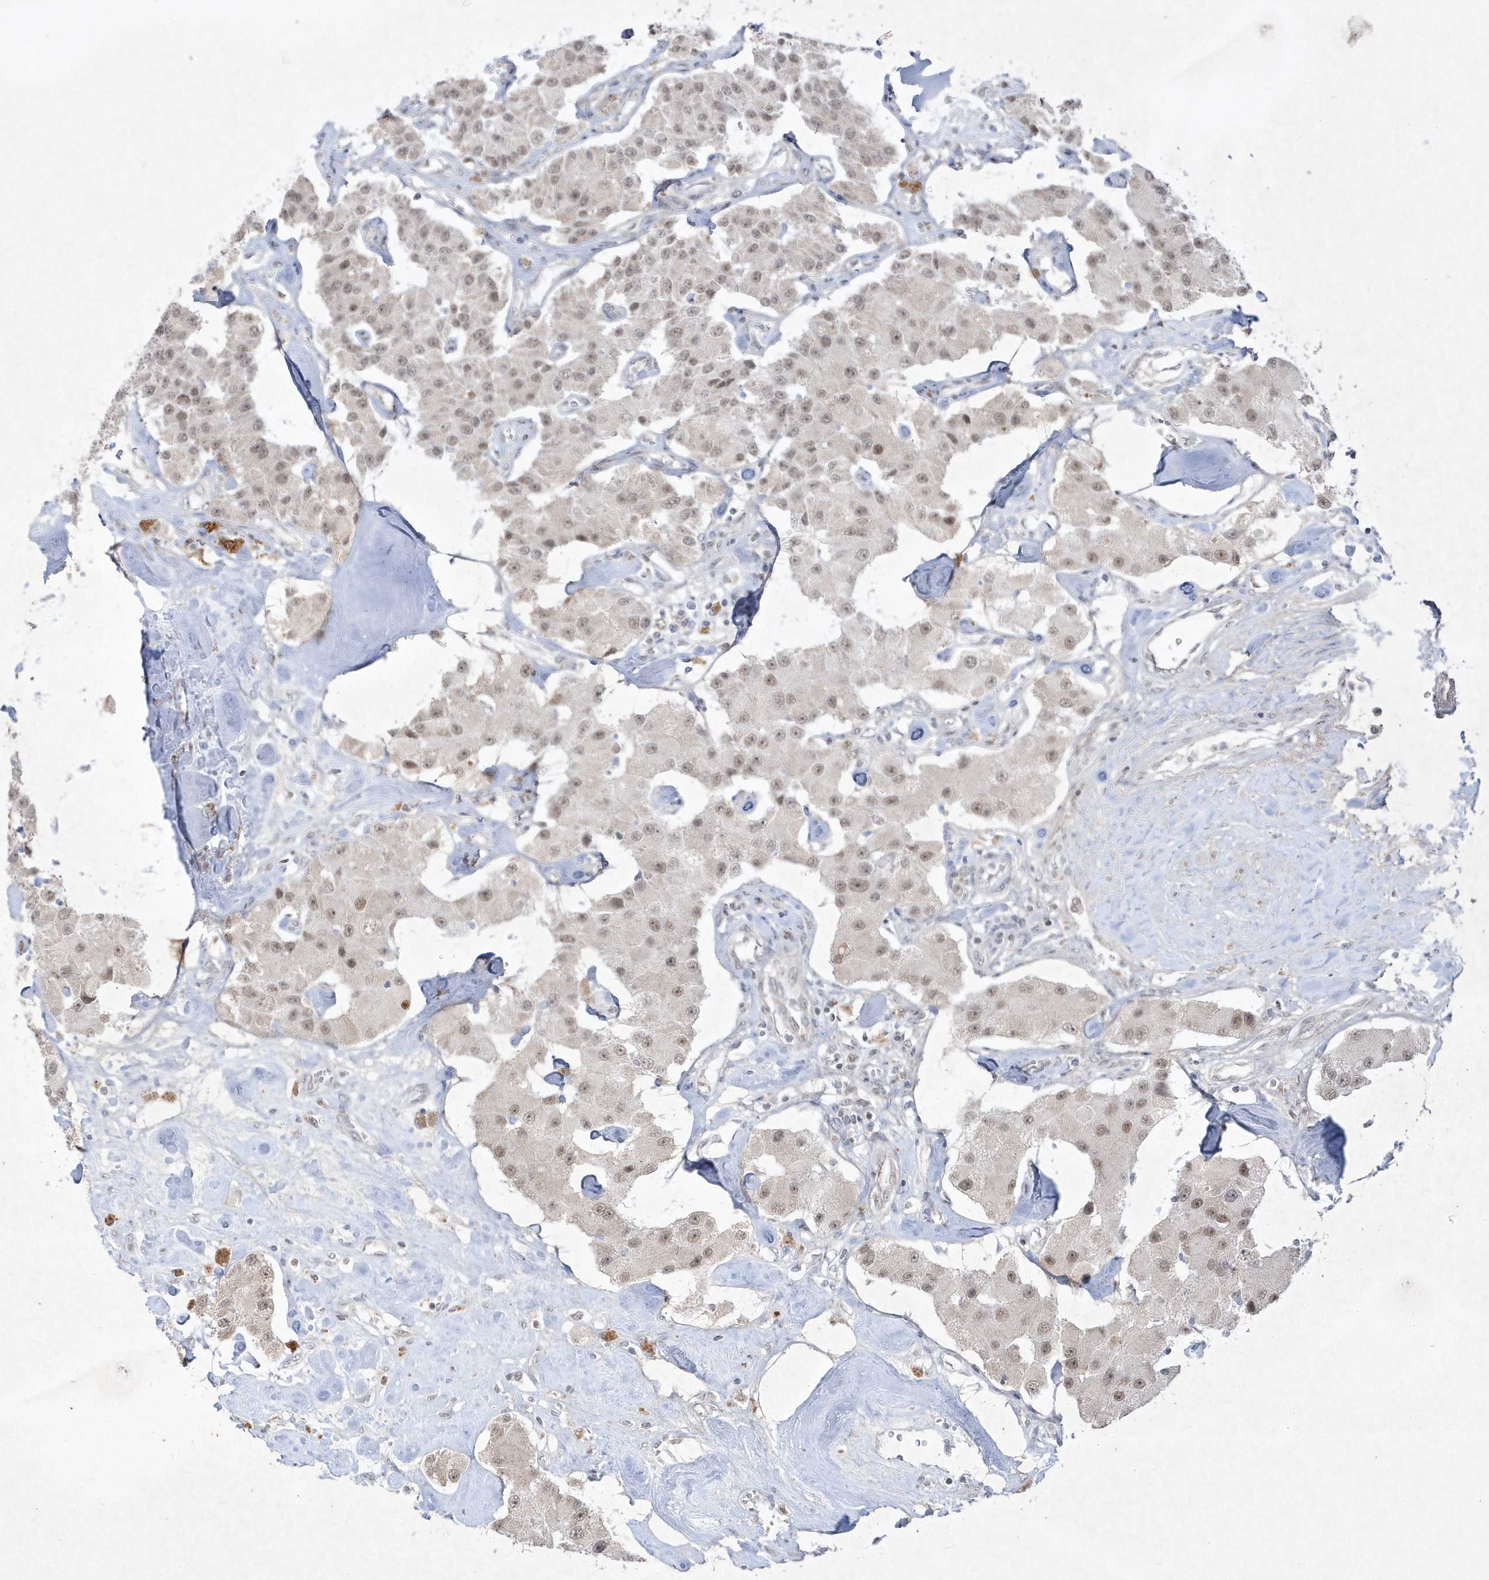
{"staining": {"intensity": "weak", "quantity": ">75%", "location": "nuclear"}, "tissue": "carcinoid", "cell_type": "Tumor cells", "image_type": "cancer", "snomed": [{"axis": "morphology", "description": "Carcinoid, malignant, NOS"}, {"axis": "topography", "description": "Pancreas"}], "caption": "About >75% of tumor cells in carcinoid (malignant) reveal weak nuclear protein positivity as visualized by brown immunohistochemical staining.", "gene": "CPSF3", "patient": {"sex": "male", "age": 41}}